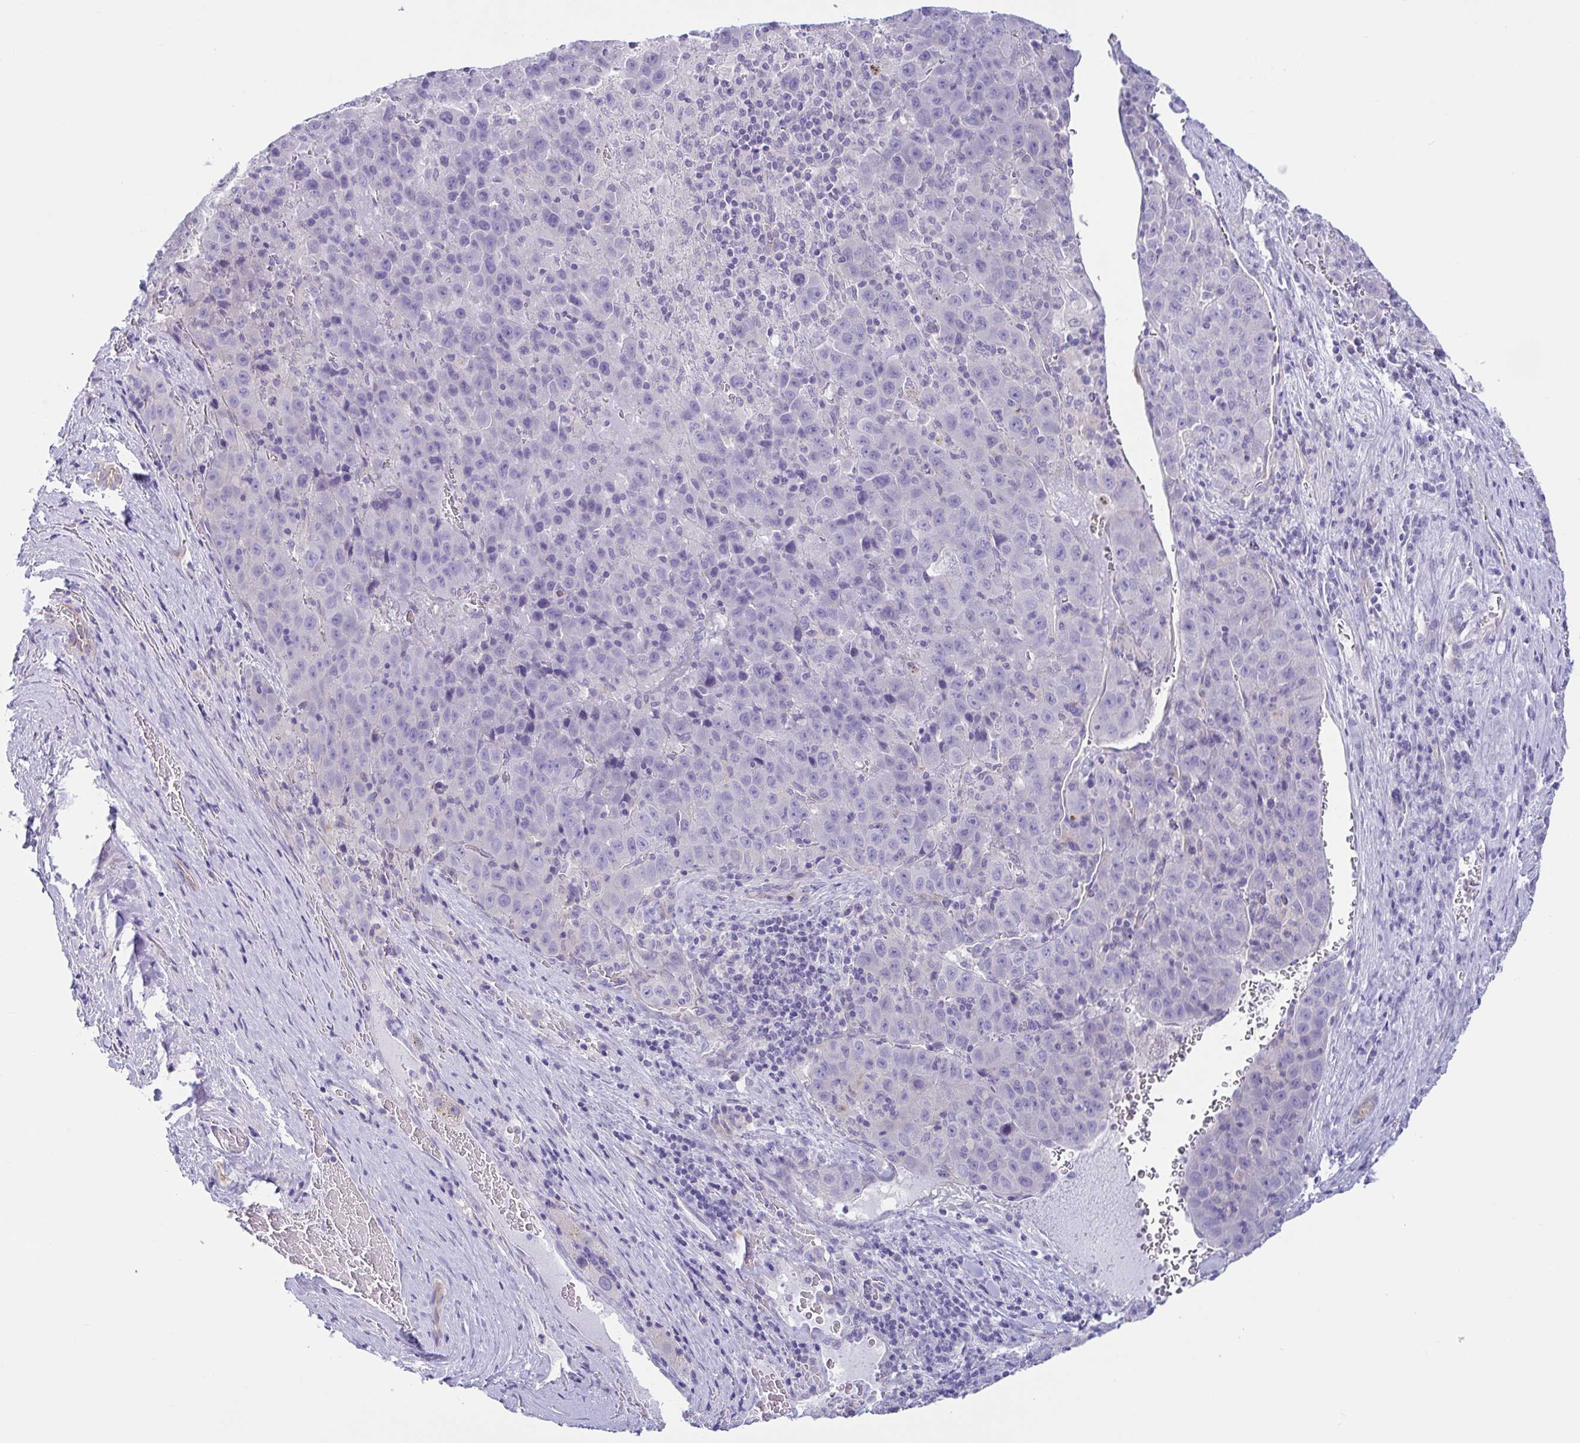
{"staining": {"intensity": "negative", "quantity": "none", "location": "none"}, "tissue": "liver cancer", "cell_type": "Tumor cells", "image_type": "cancer", "snomed": [{"axis": "morphology", "description": "Carcinoma, Hepatocellular, NOS"}, {"axis": "topography", "description": "Liver"}], "caption": "The immunohistochemistry (IHC) photomicrograph has no significant expression in tumor cells of liver hepatocellular carcinoma tissue.", "gene": "TNNI2", "patient": {"sex": "female", "age": 53}}